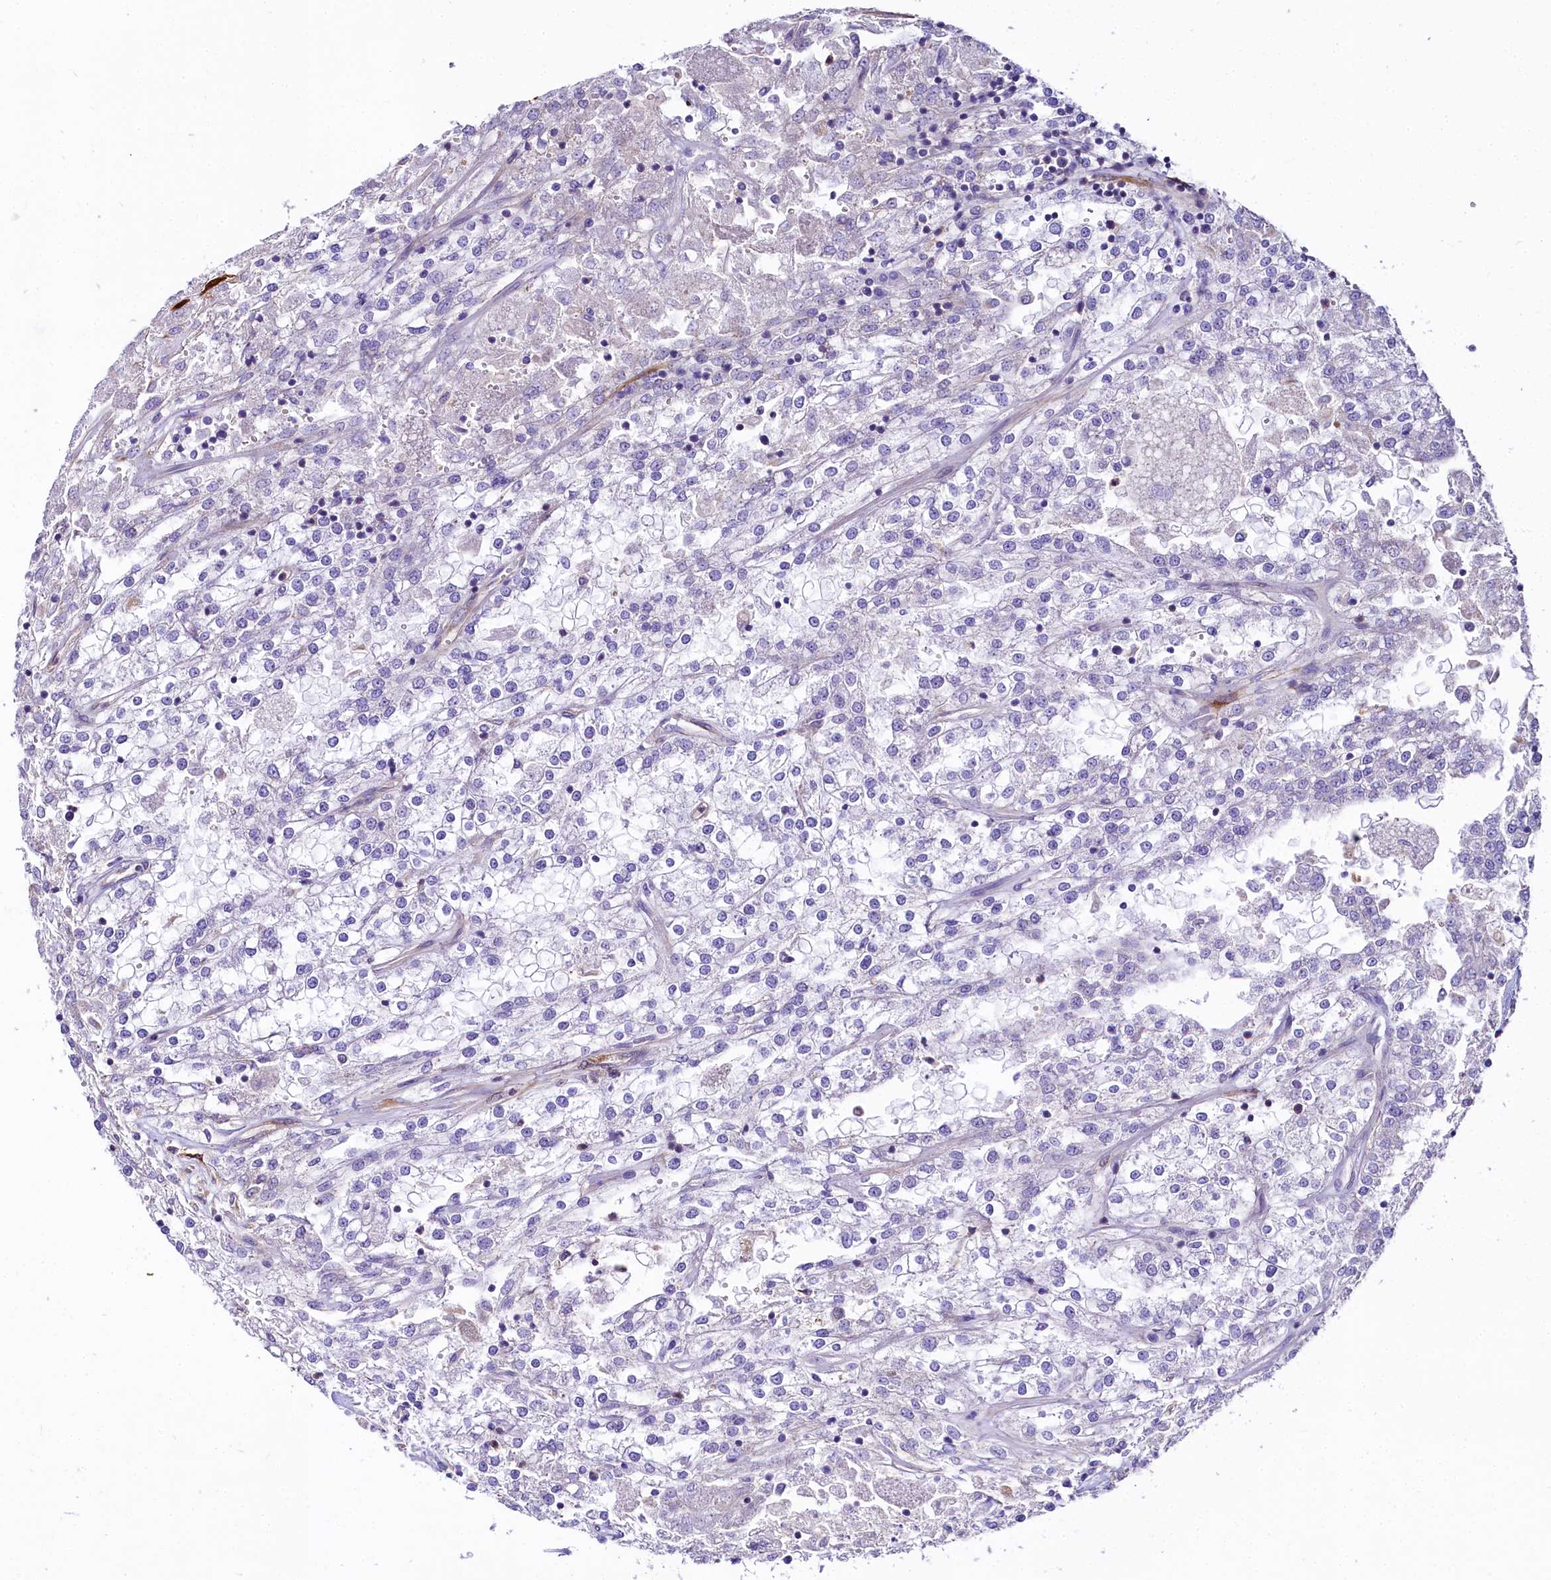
{"staining": {"intensity": "negative", "quantity": "none", "location": "none"}, "tissue": "renal cancer", "cell_type": "Tumor cells", "image_type": "cancer", "snomed": [{"axis": "morphology", "description": "Adenocarcinoma, NOS"}, {"axis": "topography", "description": "Kidney"}], "caption": "There is no significant positivity in tumor cells of adenocarcinoma (renal).", "gene": "FCHSD2", "patient": {"sex": "female", "age": 52}}